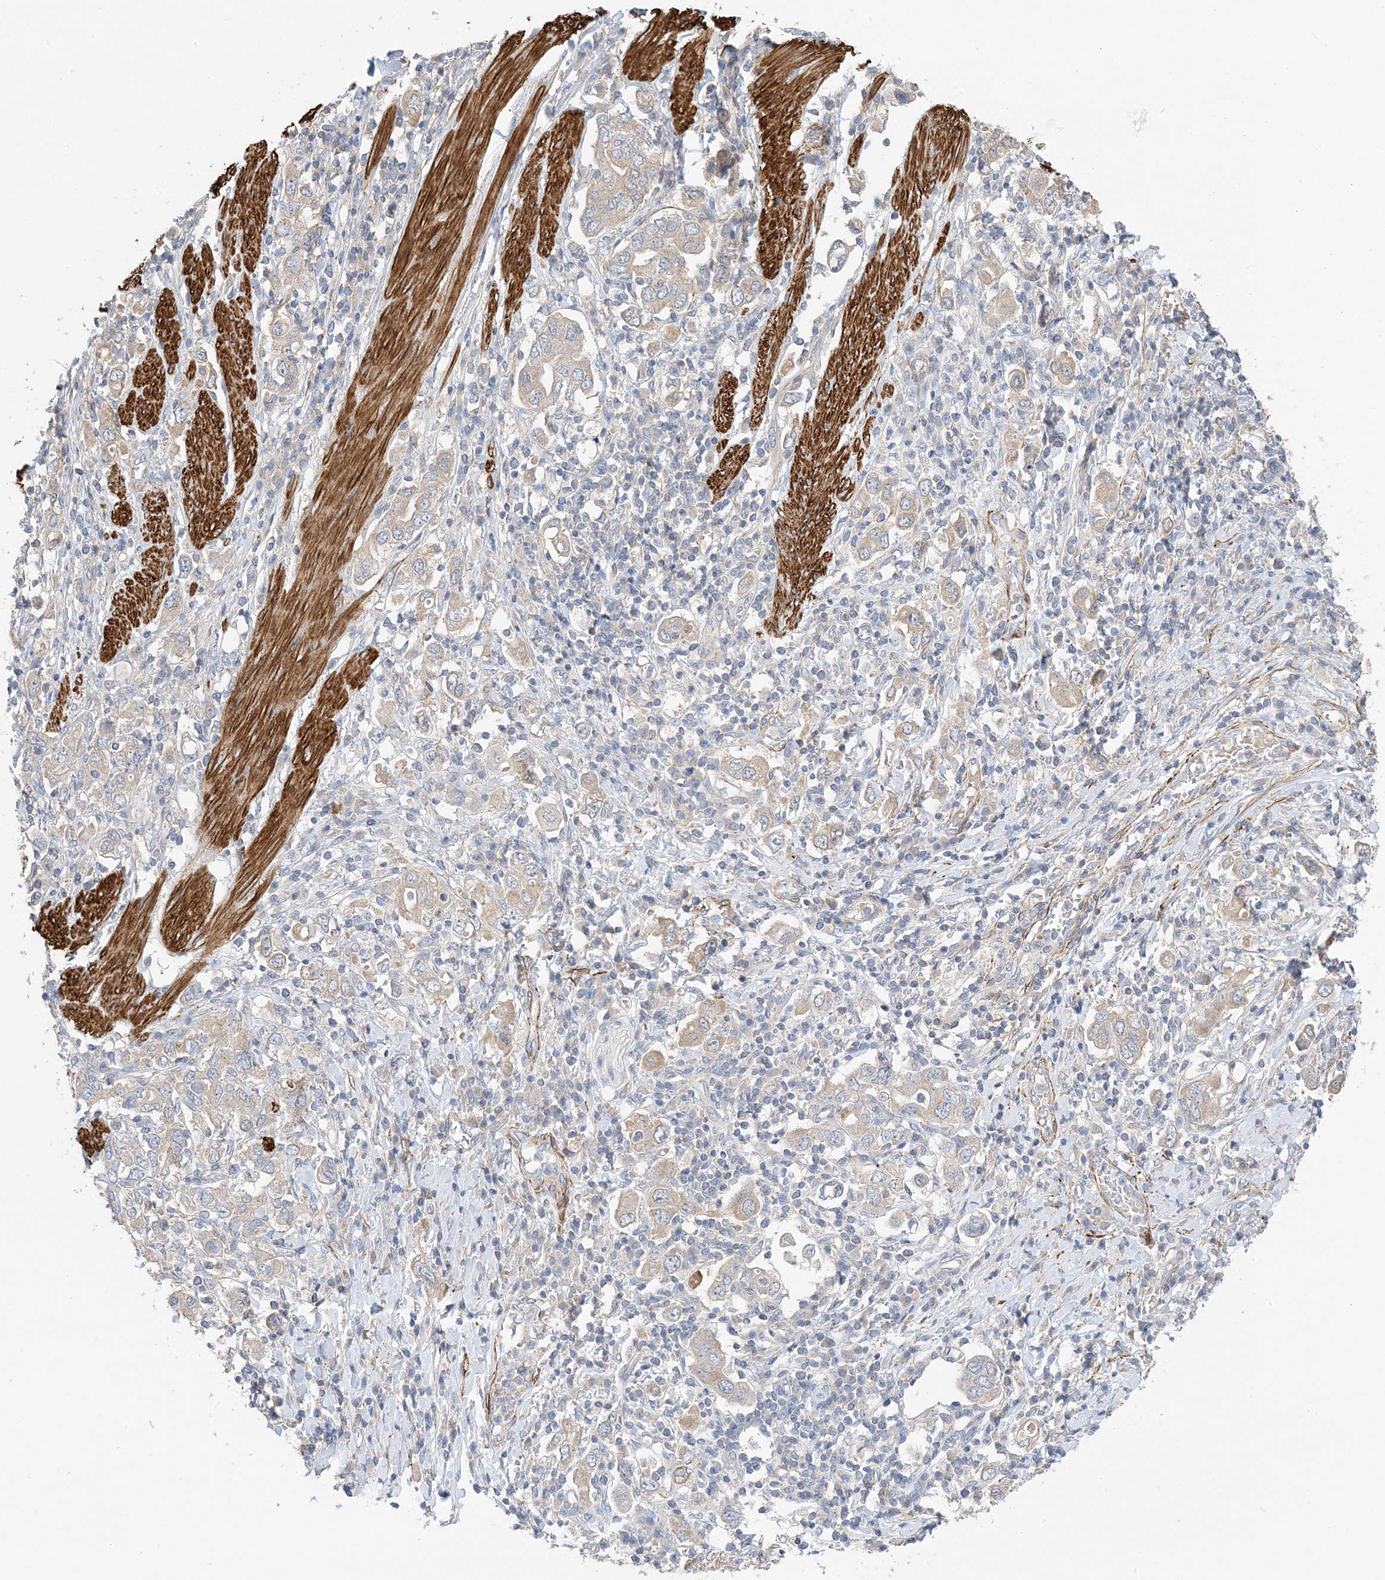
{"staining": {"intensity": "weak", "quantity": "25%-75%", "location": "cytoplasmic/membranous"}, "tissue": "stomach cancer", "cell_type": "Tumor cells", "image_type": "cancer", "snomed": [{"axis": "morphology", "description": "Adenocarcinoma, NOS"}, {"axis": "topography", "description": "Stomach, upper"}], "caption": "Brown immunohistochemical staining in stomach cancer displays weak cytoplasmic/membranous expression in about 25%-75% of tumor cells. The staining was performed using DAB, with brown indicating positive protein expression. Nuclei are stained blue with hematoxylin.", "gene": "KIFBP", "patient": {"sex": "male", "age": 62}}